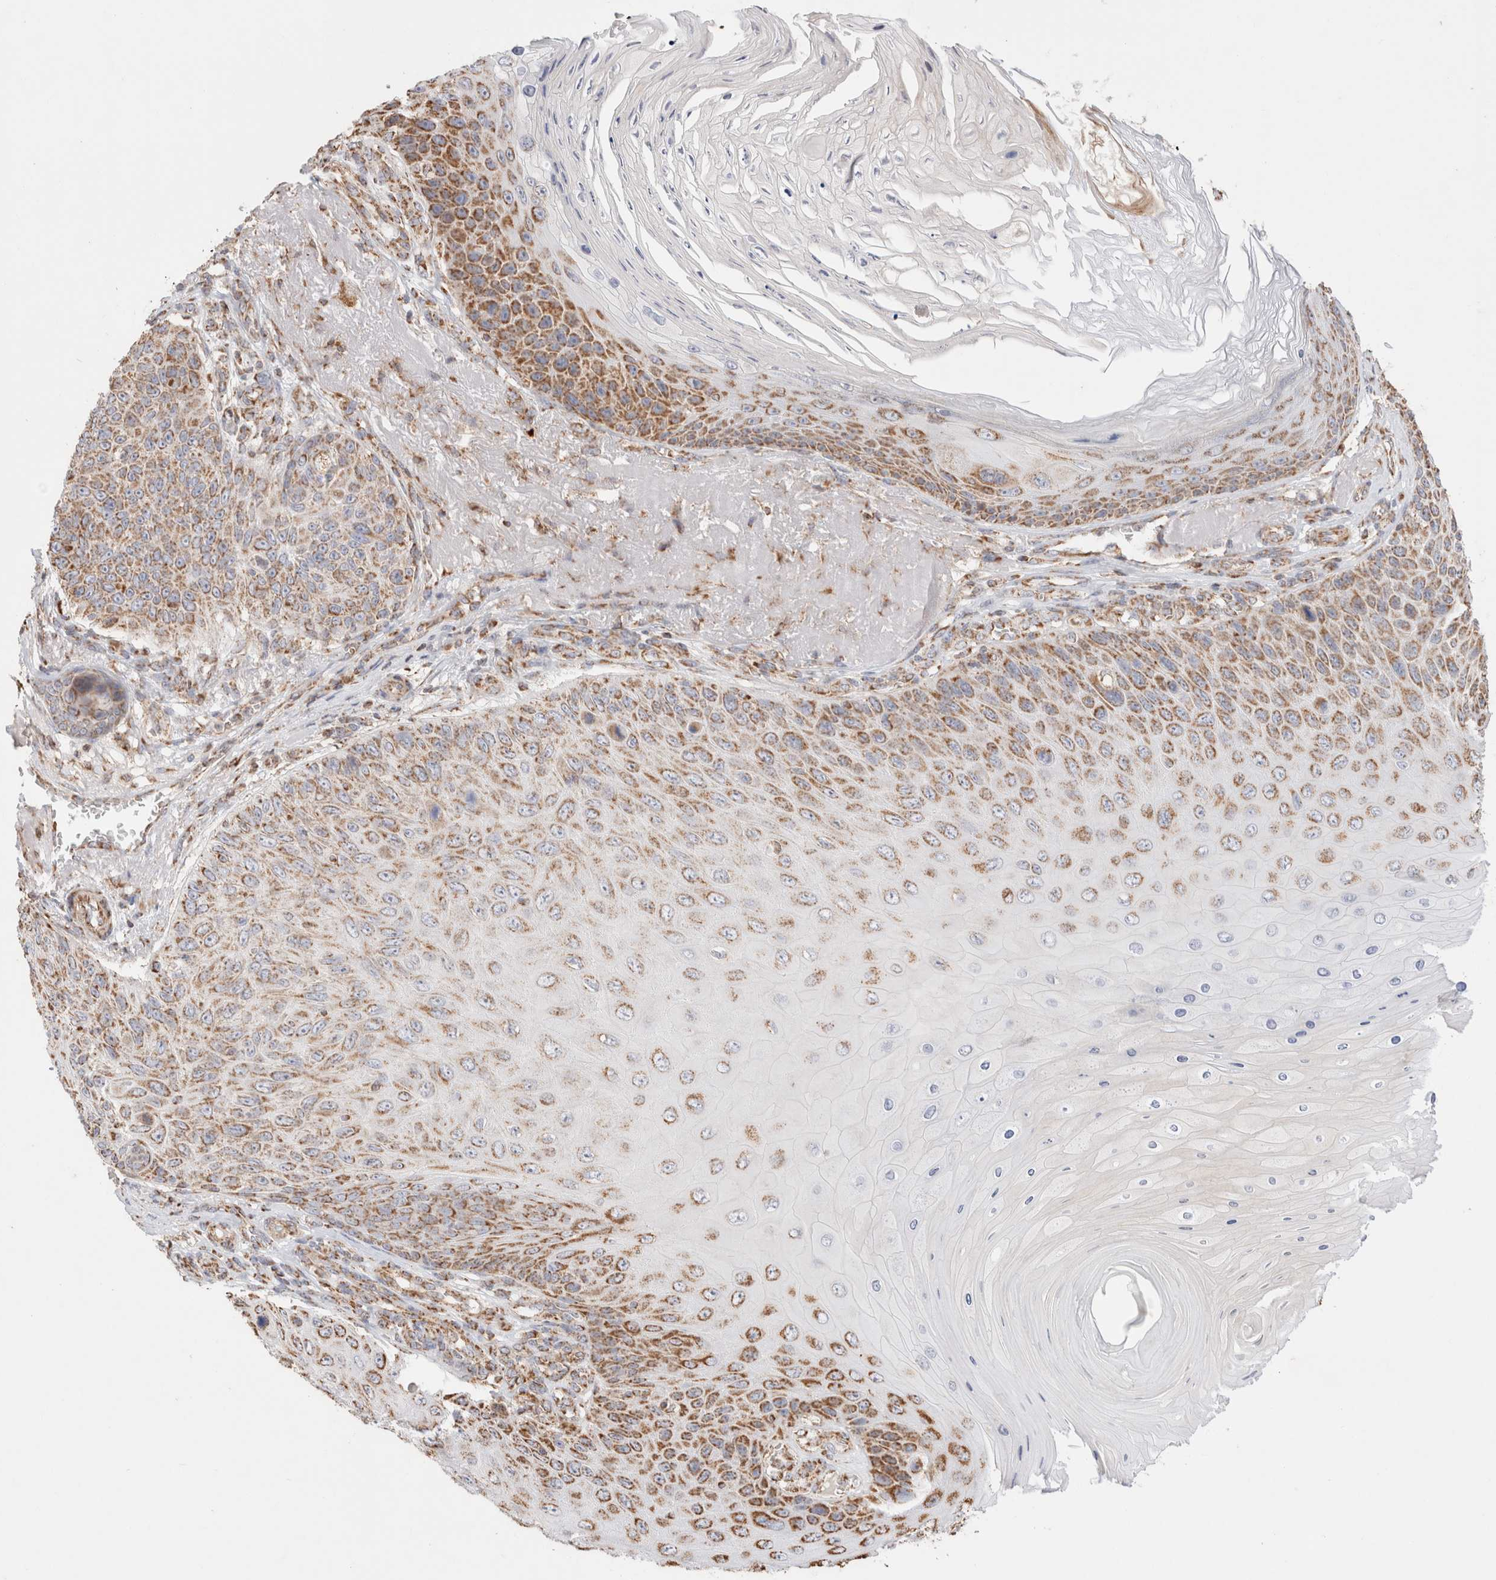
{"staining": {"intensity": "moderate", "quantity": "25%-75%", "location": "cytoplasmic/membranous"}, "tissue": "skin cancer", "cell_type": "Tumor cells", "image_type": "cancer", "snomed": [{"axis": "morphology", "description": "Squamous cell carcinoma, NOS"}, {"axis": "topography", "description": "Skin"}], "caption": "Squamous cell carcinoma (skin) was stained to show a protein in brown. There is medium levels of moderate cytoplasmic/membranous staining in about 25%-75% of tumor cells.", "gene": "TMPPE", "patient": {"sex": "female", "age": 88}}